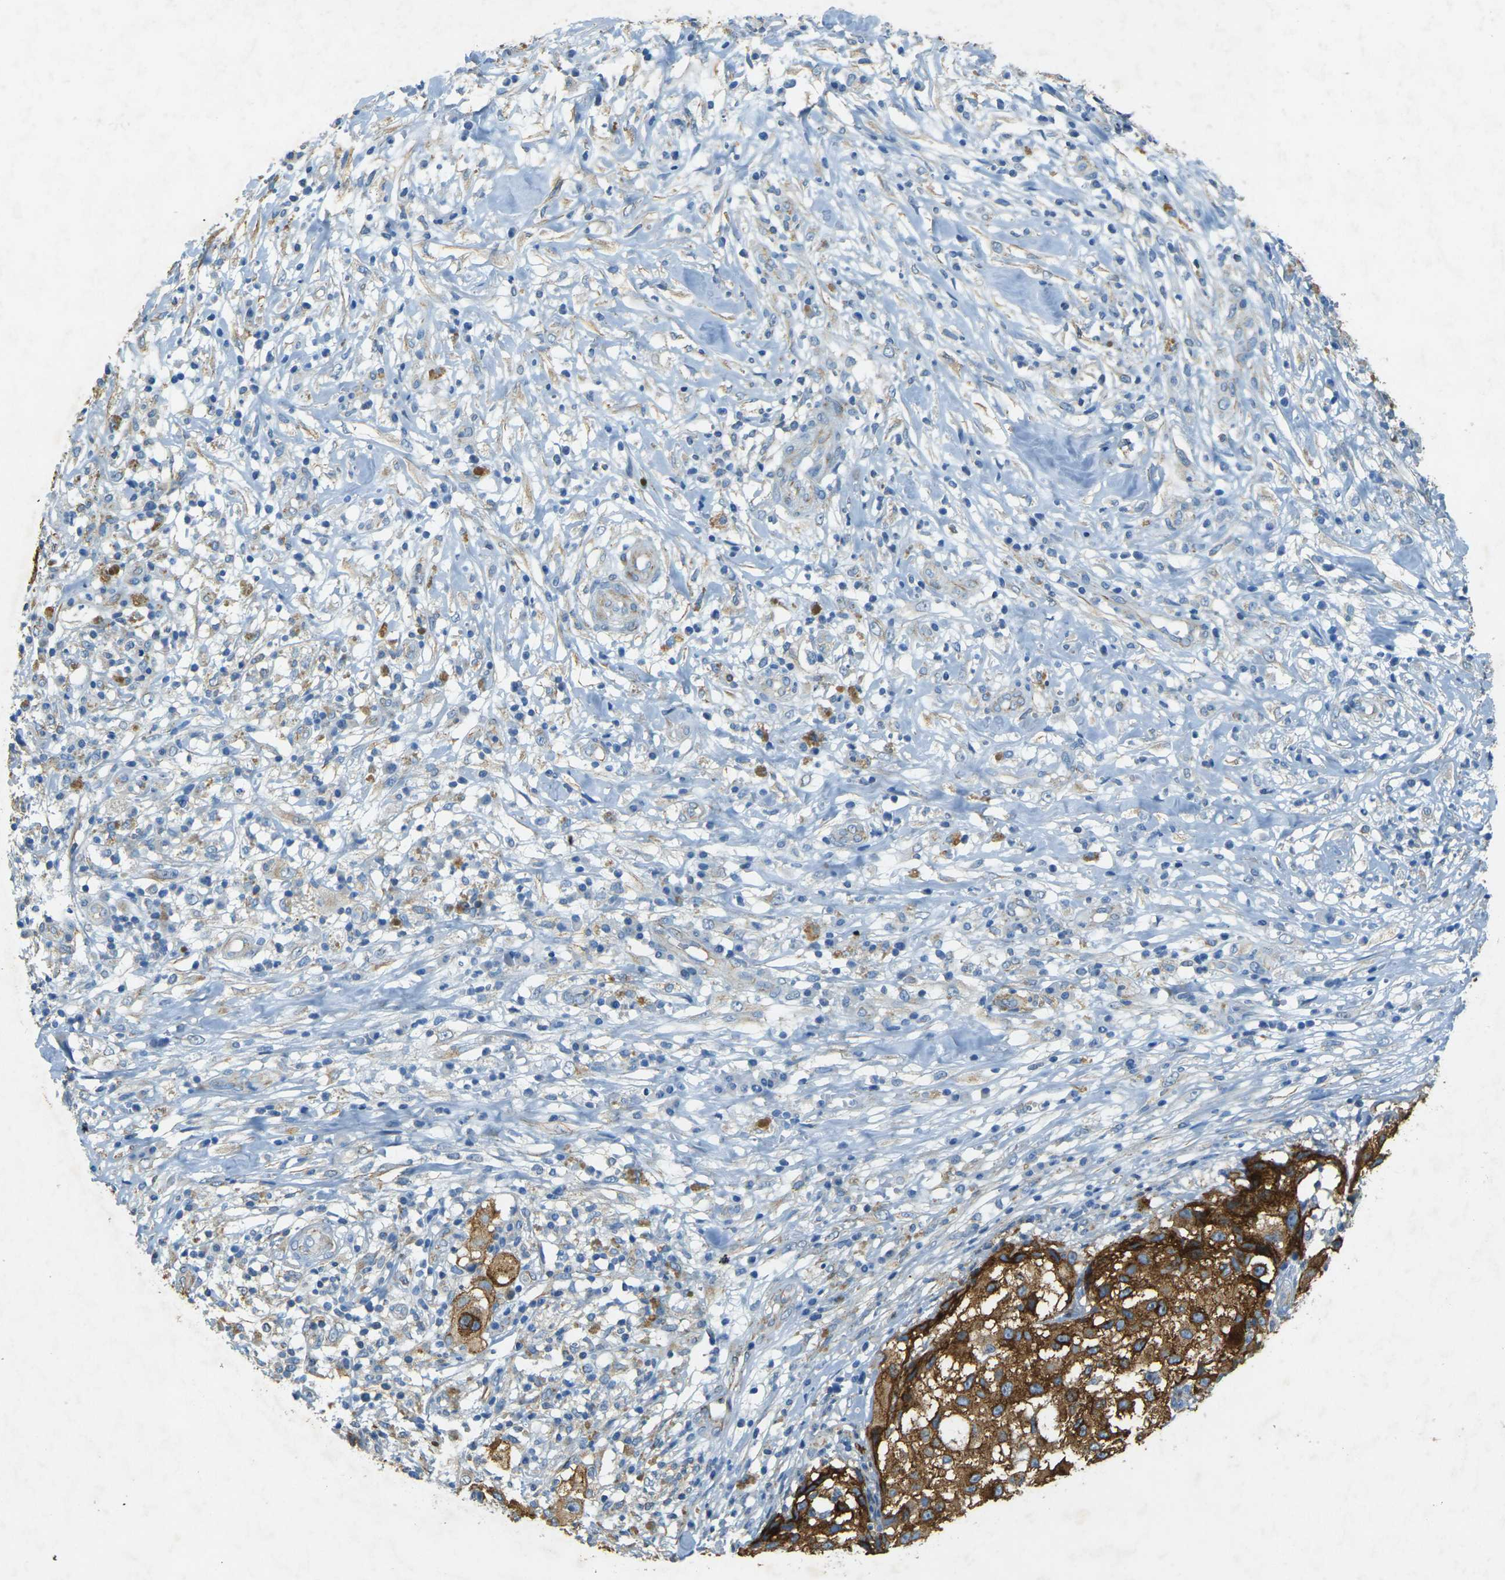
{"staining": {"intensity": "strong", "quantity": ">75%", "location": "cytoplasmic/membranous"}, "tissue": "melanoma", "cell_type": "Tumor cells", "image_type": "cancer", "snomed": [{"axis": "morphology", "description": "Necrosis, NOS"}, {"axis": "morphology", "description": "Malignant melanoma, NOS"}, {"axis": "topography", "description": "Skin"}], "caption": "A brown stain shows strong cytoplasmic/membranous staining of a protein in human melanoma tumor cells.", "gene": "SORT1", "patient": {"sex": "female", "age": 87}}